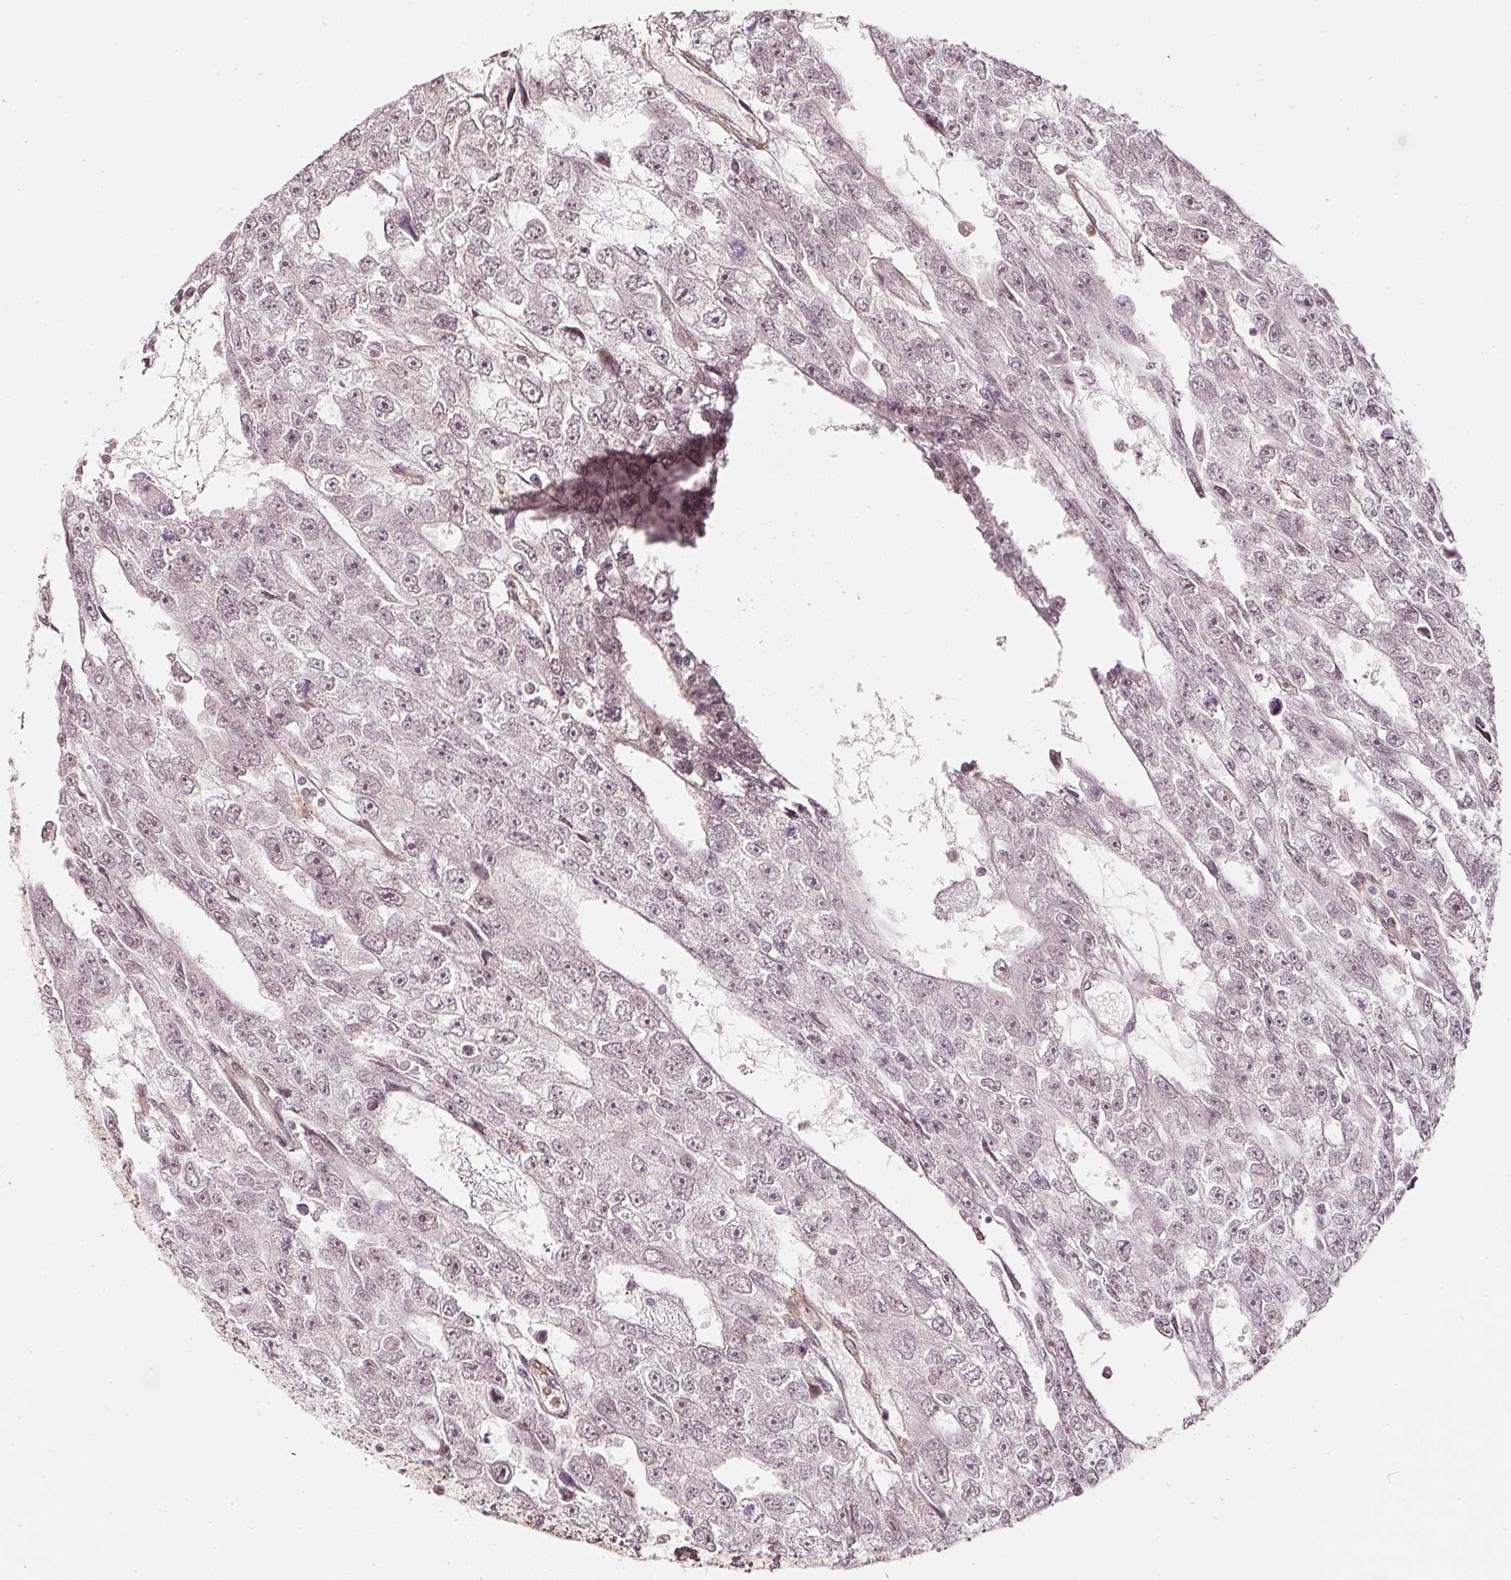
{"staining": {"intensity": "negative", "quantity": "none", "location": "none"}, "tissue": "testis cancer", "cell_type": "Tumor cells", "image_type": "cancer", "snomed": [{"axis": "morphology", "description": "Carcinoma, Embryonal, NOS"}, {"axis": "topography", "description": "Testis"}], "caption": "Testis cancer stained for a protein using immunohistochemistry shows no expression tumor cells.", "gene": "DRD2", "patient": {"sex": "male", "age": 20}}